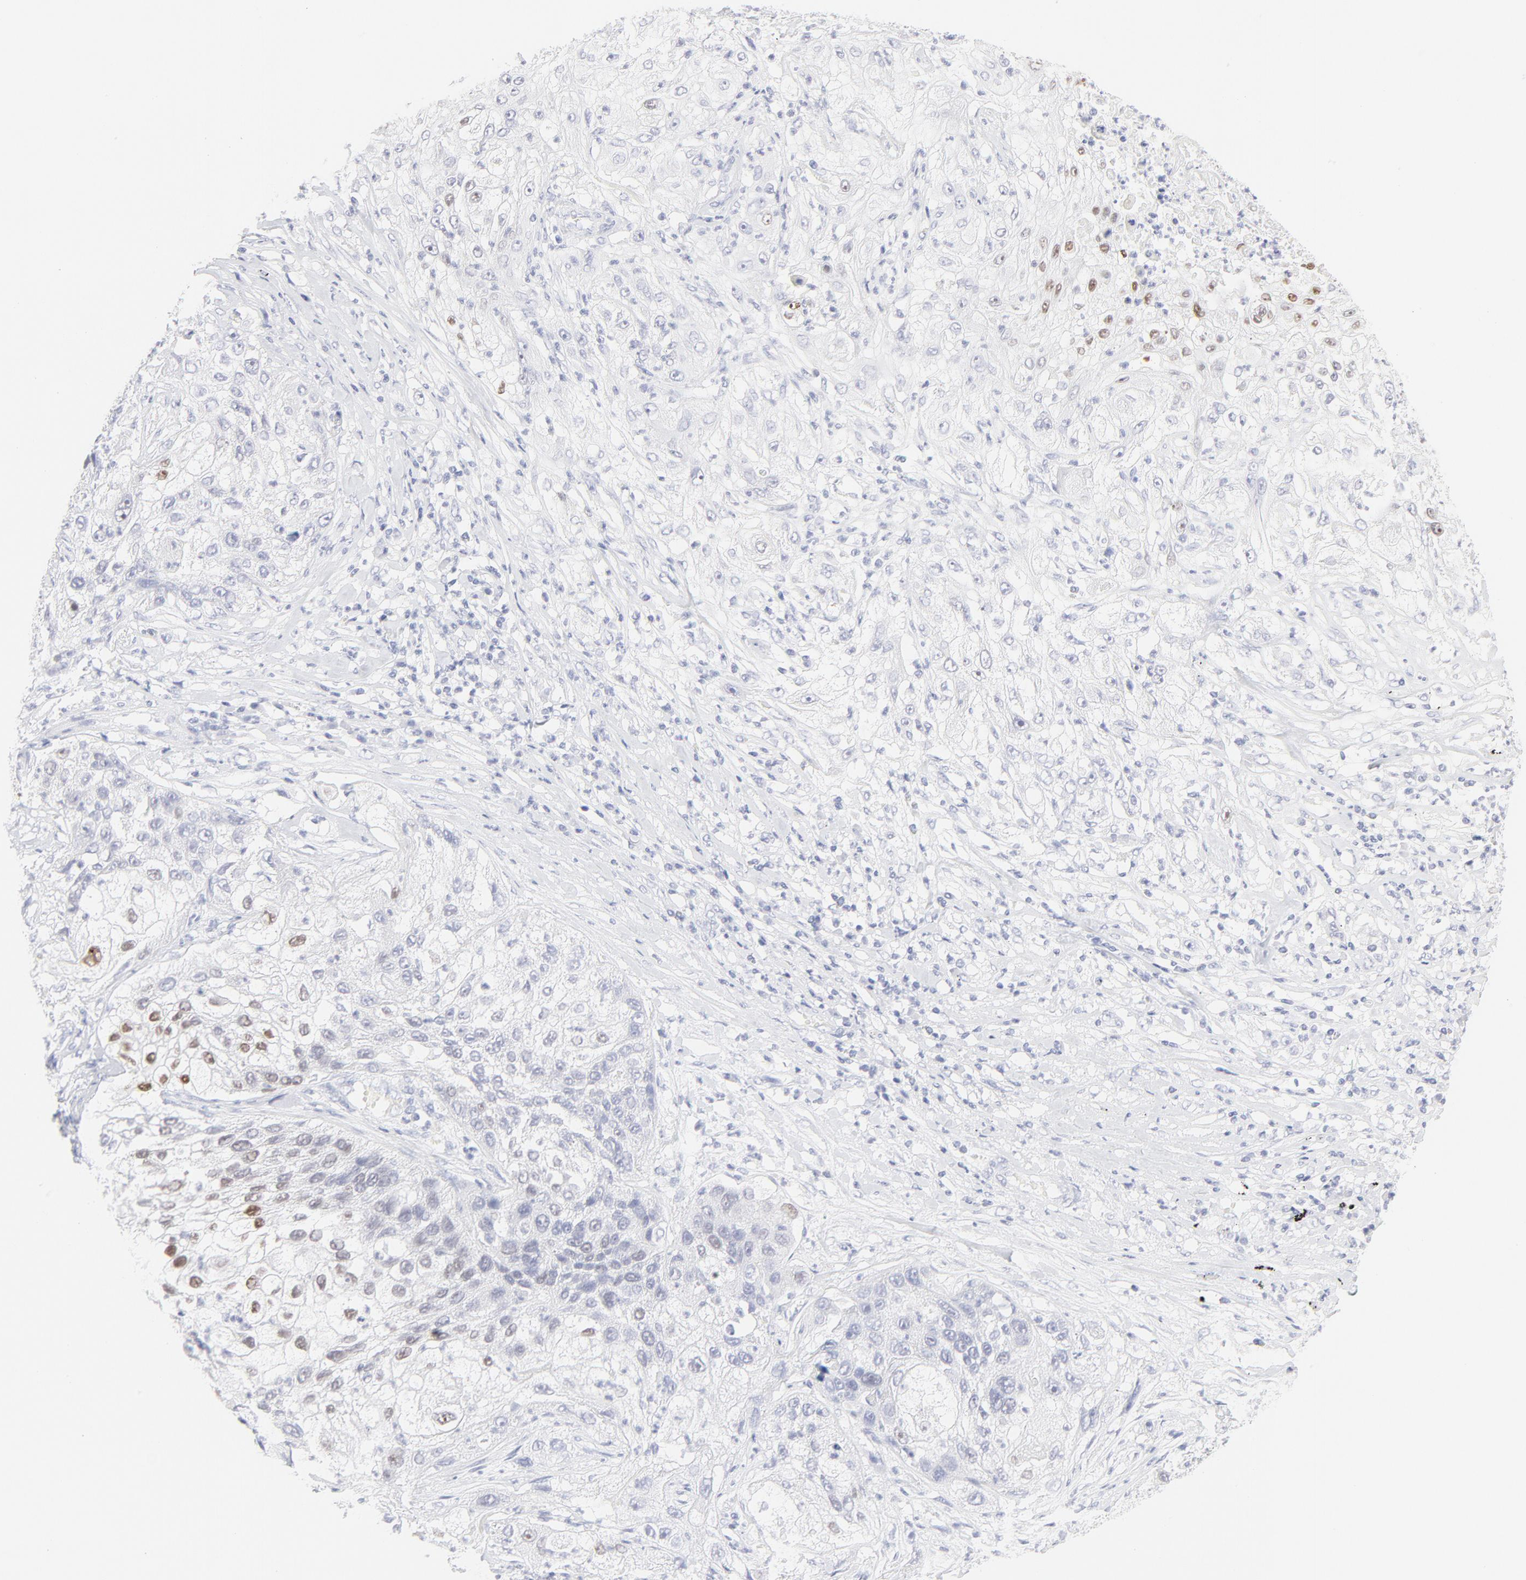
{"staining": {"intensity": "moderate", "quantity": "<25%", "location": "nuclear"}, "tissue": "lung cancer", "cell_type": "Tumor cells", "image_type": "cancer", "snomed": [{"axis": "morphology", "description": "Inflammation, NOS"}, {"axis": "morphology", "description": "Squamous cell carcinoma, NOS"}, {"axis": "topography", "description": "Lymph node"}, {"axis": "topography", "description": "Soft tissue"}, {"axis": "topography", "description": "Lung"}], "caption": "Approximately <25% of tumor cells in human lung cancer (squamous cell carcinoma) show moderate nuclear protein expression as visualized by brown immunohistochemical staining.", "gene": "ELF3", "patient": {"sex": "male", "age": 66}}